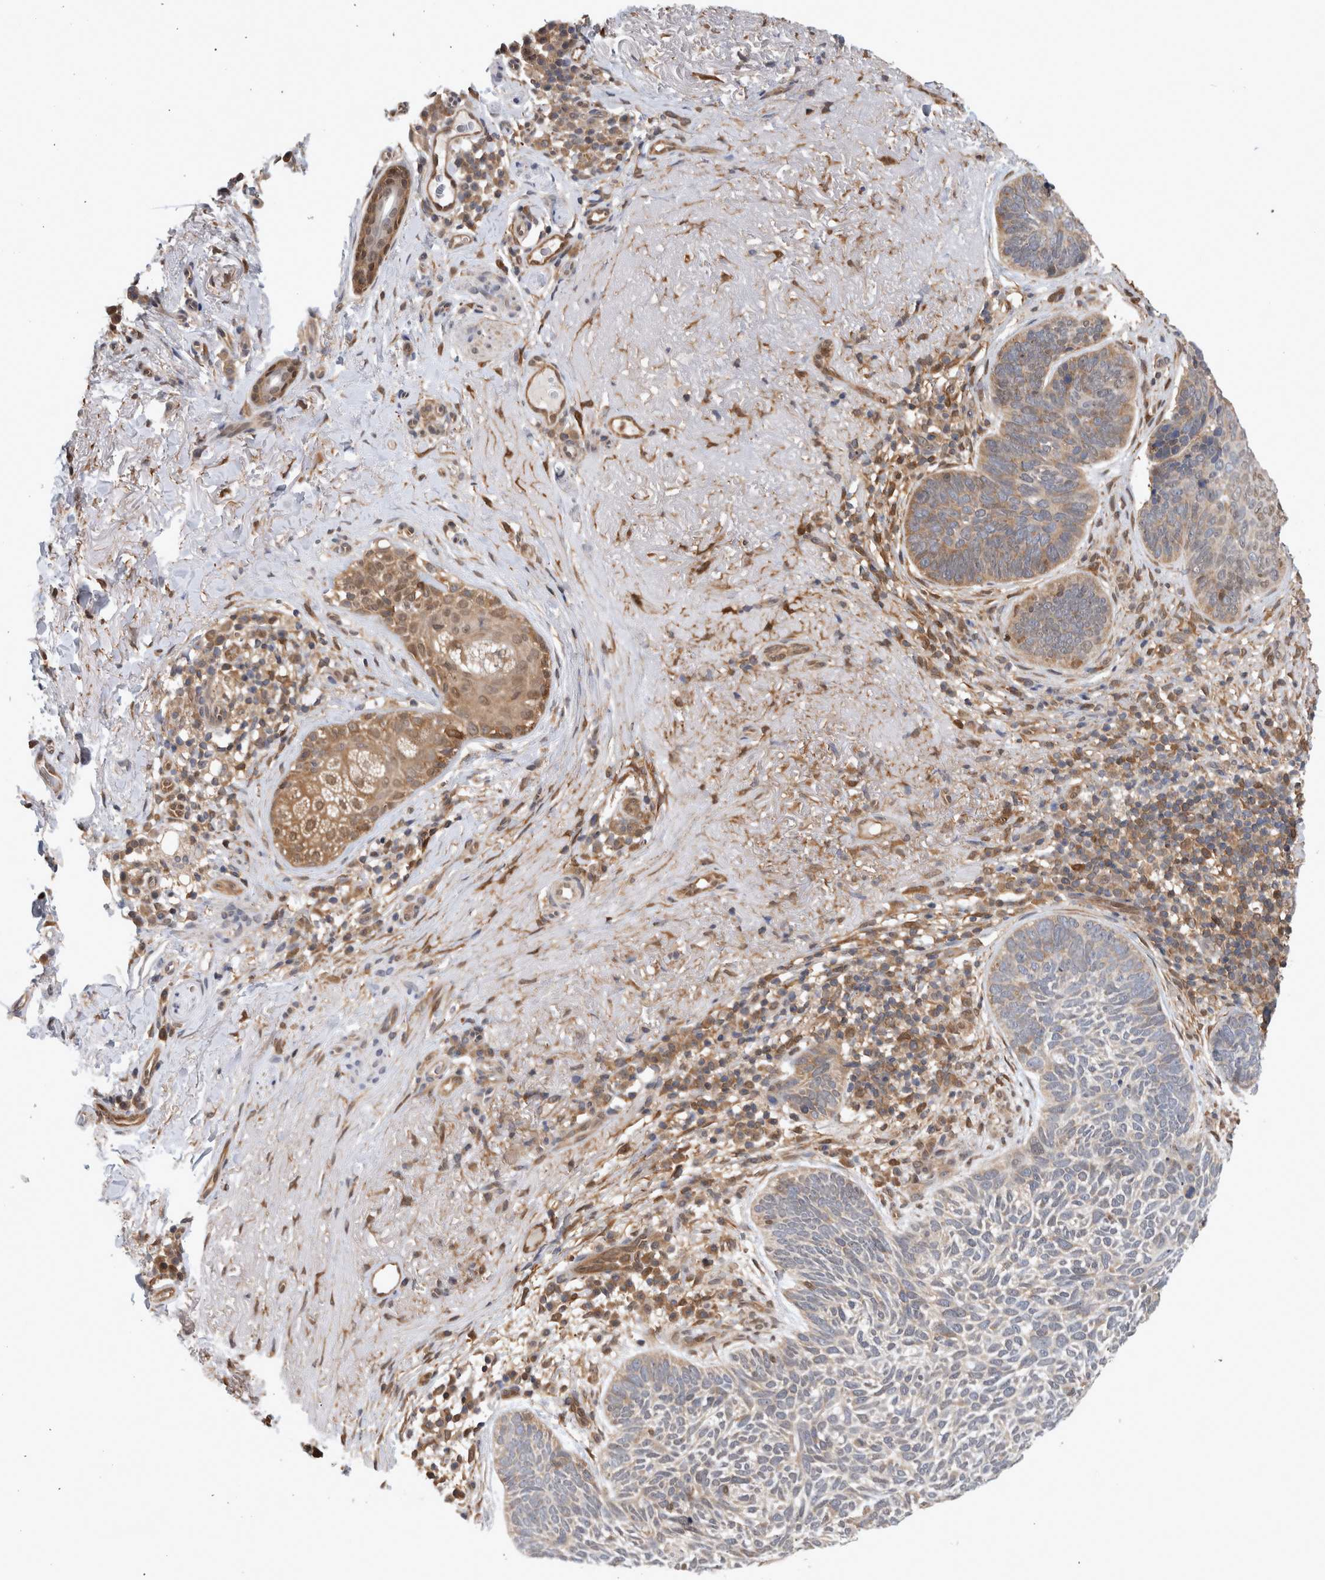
{"staining": {"intensity": "moderate", "quantity": "<25%", "location": "cytoplasmic/membranous"}, "tissue": "skin cancer", "cell_type": "Tumor cells", "image_type": "cancer", "snomed": [{"axis": "morphology", "description": "Basal cell carcinoma"}, {"axis": "topography", "description": "Skin"}], "caption": "DAB immunohistochemical staining of human basal cell carcinoma (skin) demonstrates moderate cytoplasmic/membranous protein staining in approximately <25% of tumor cells.", "gene": "ASTN2", "patient": {"sex": "female", "age": 85}}